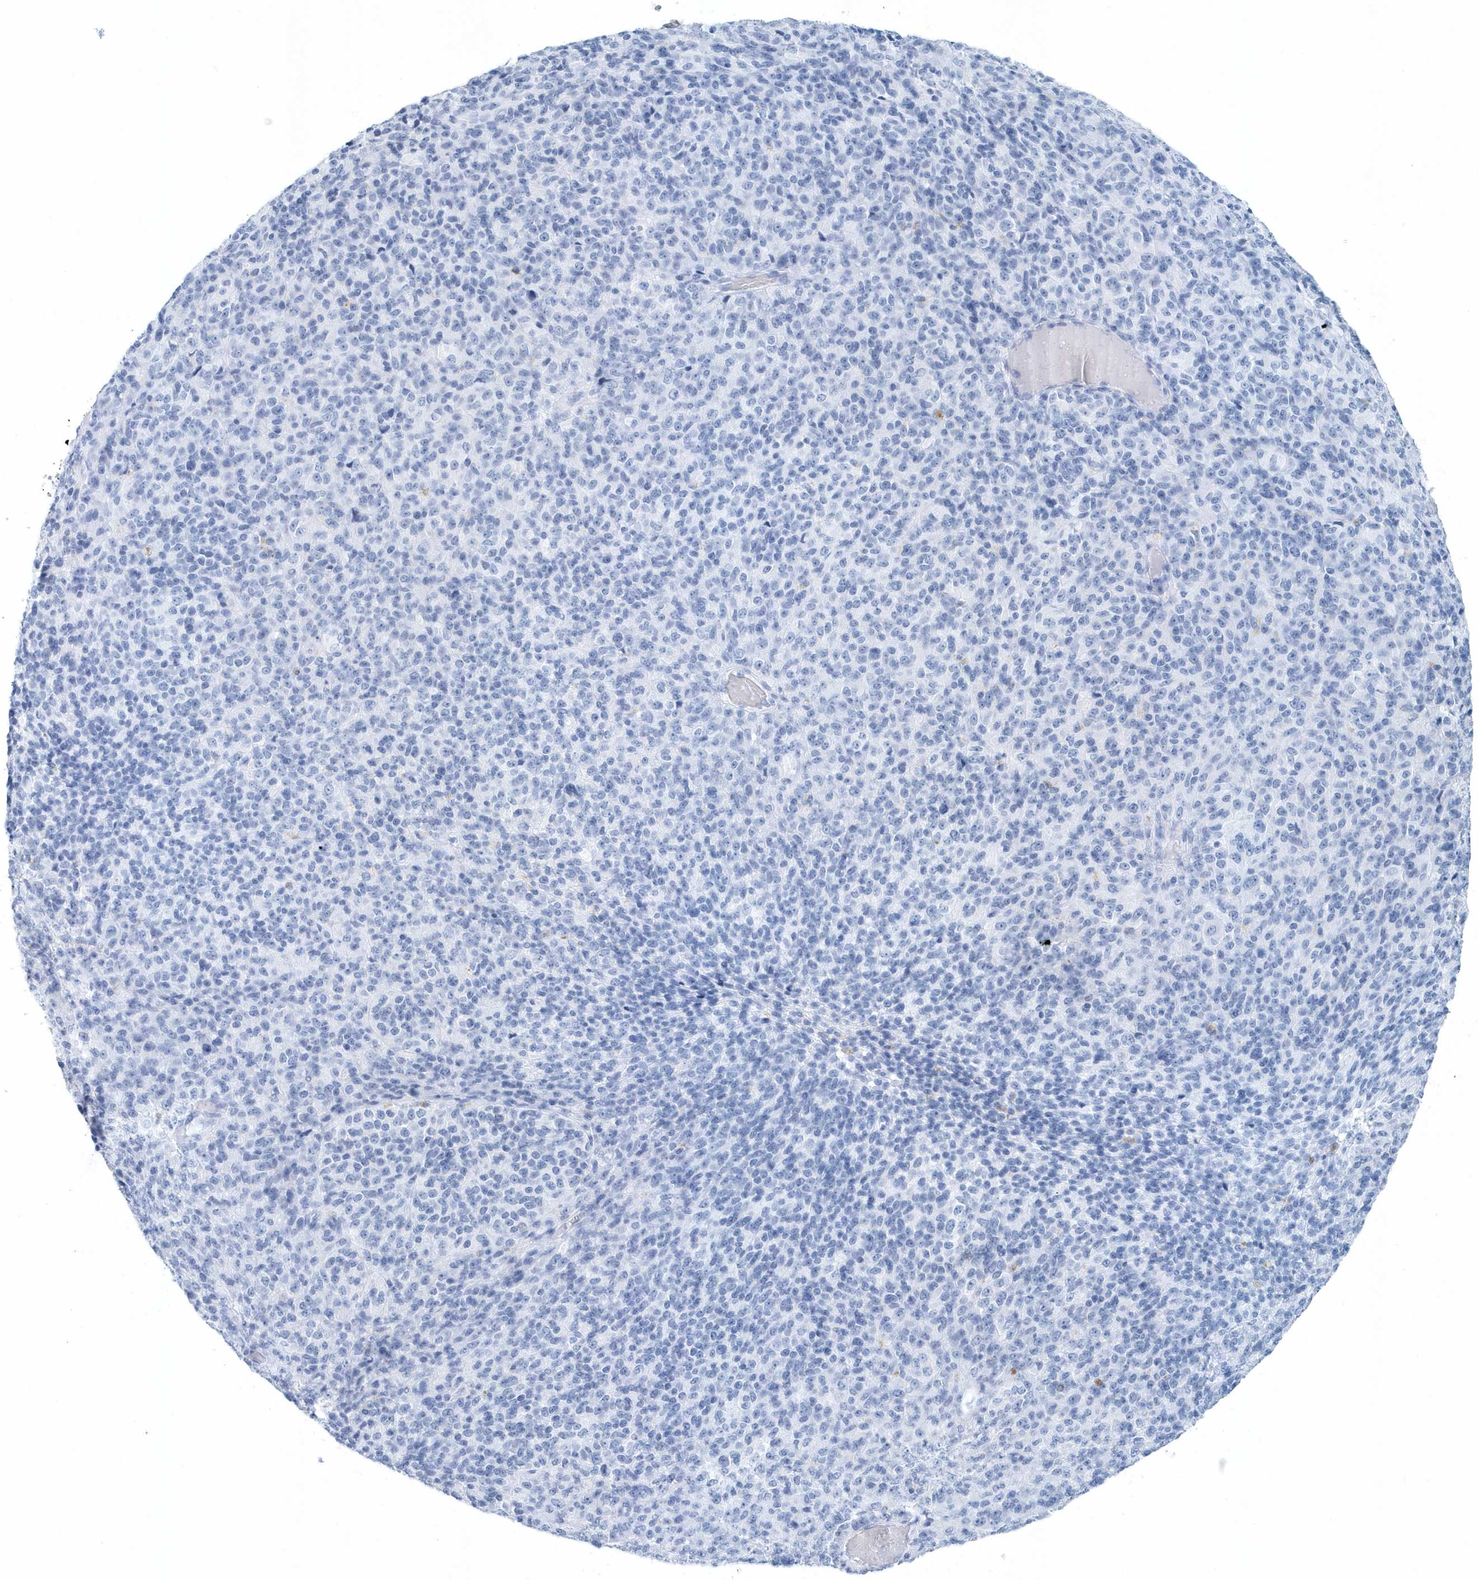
{"staining": {"intensity": "negative", "quantity": "none", "location": "none"}, "tissue": "melanoma", "cell_type": "Tumor cells", "image_type": "cancer", "snomed": [{"axis": "morphology", "description": "Malignant melanoma, Metastatic site"}, {"axis": "topography", "description": "Brain"}], "caption": "Malignant melanoma (metastatic site) was stained to show a protein in brown. There is no significant staining in tumor cells.", "gene": "PTPRO", "patient": {"sex": "female", "age": 56}}